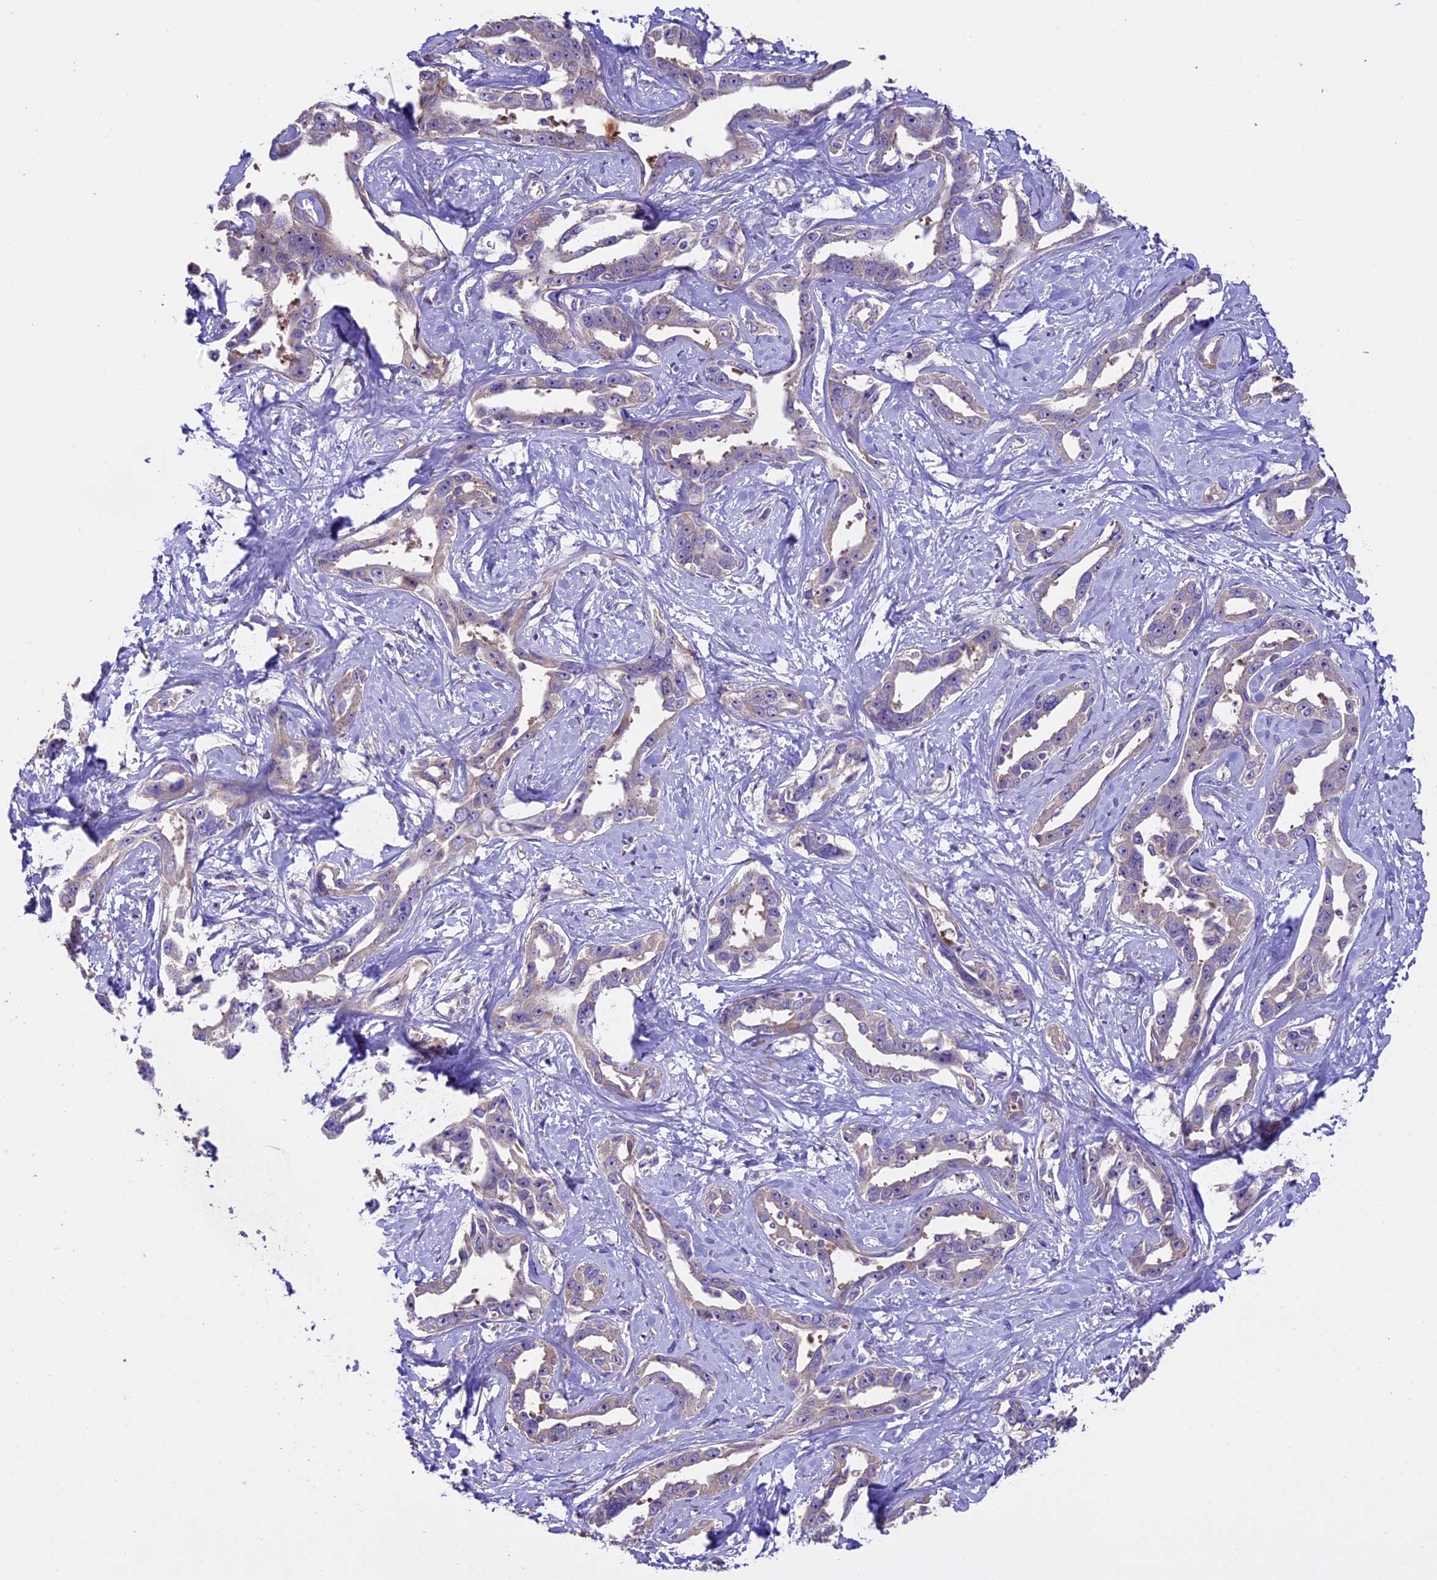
{"staining": {"intensity": "weak", "quantity": "<25%", "location": "cytoplasmic/membranous"}, "tissue": "liver cancer", "cell_type": "Tumor cells", "image_type": "cancer", "snomed": [{"axis": "morphology", "description": "Cholangiocarcinoma"}, {"axis": "topography", "description": "Liver"}], "caption": "Human liver cholangiocarcinoma stained for a protein using immunohistochemistry displays no expression in tumor cells.", "gene": "SPIRE1", "patient": {"sex": "male", "age": 59}}